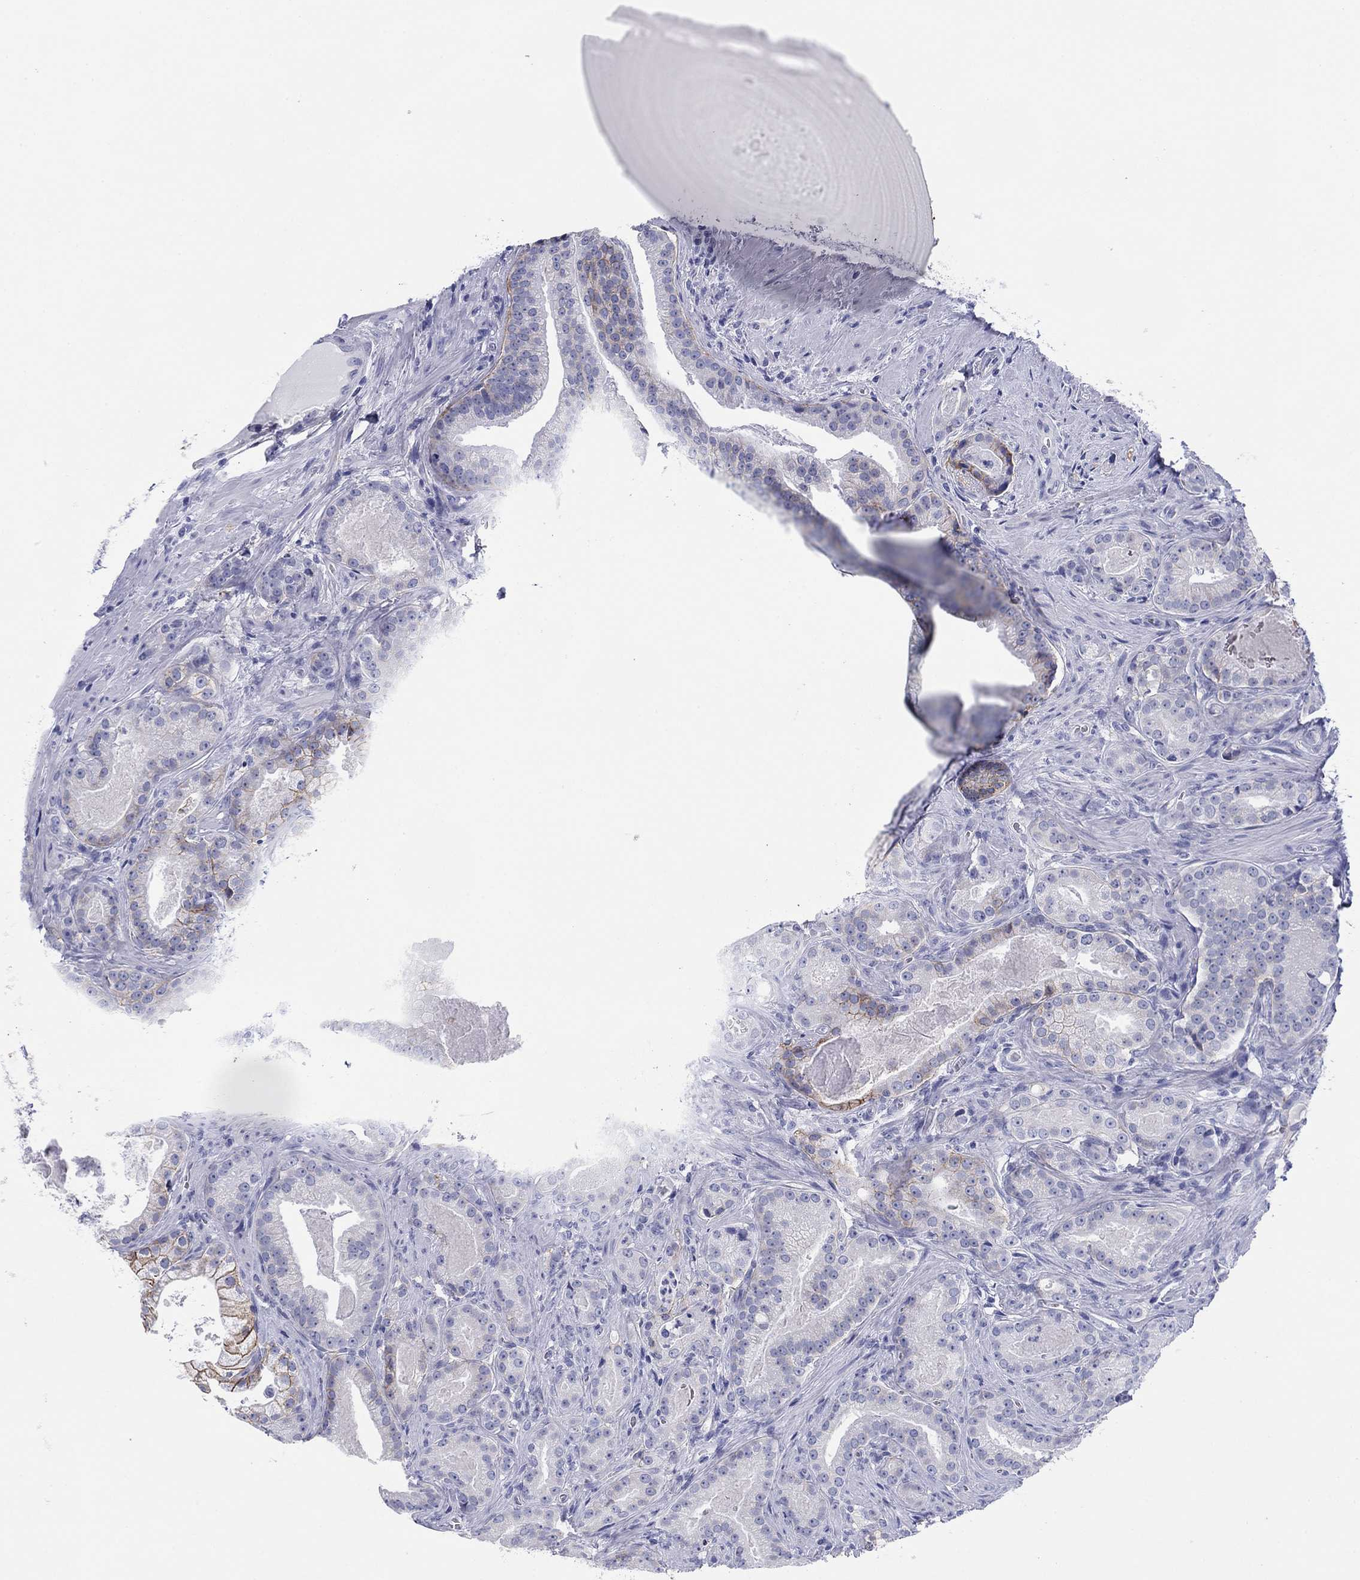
{"staining": {"intensity": "moderate", "quantity": "<25%", "location": "cytoplasmic/membranous"}, "tissue": "prostate cancer", "cell_type": "Tumor cells", "image_type": "cancer", "snomed": [{"axis": "morphology", "description": "Adenocarcinoma, NOS"}, {"axis": "topography", "description": "Prostate"}], "caption": "Moderate cytoplasmic/membranous positivity is appreciated in about <25% of tumor cells in prostate cancer. (IHC, brightfield microscopy, high magnification).", "gene": "ATP1B1", "patient": {"sex": "male", "age": 61}}